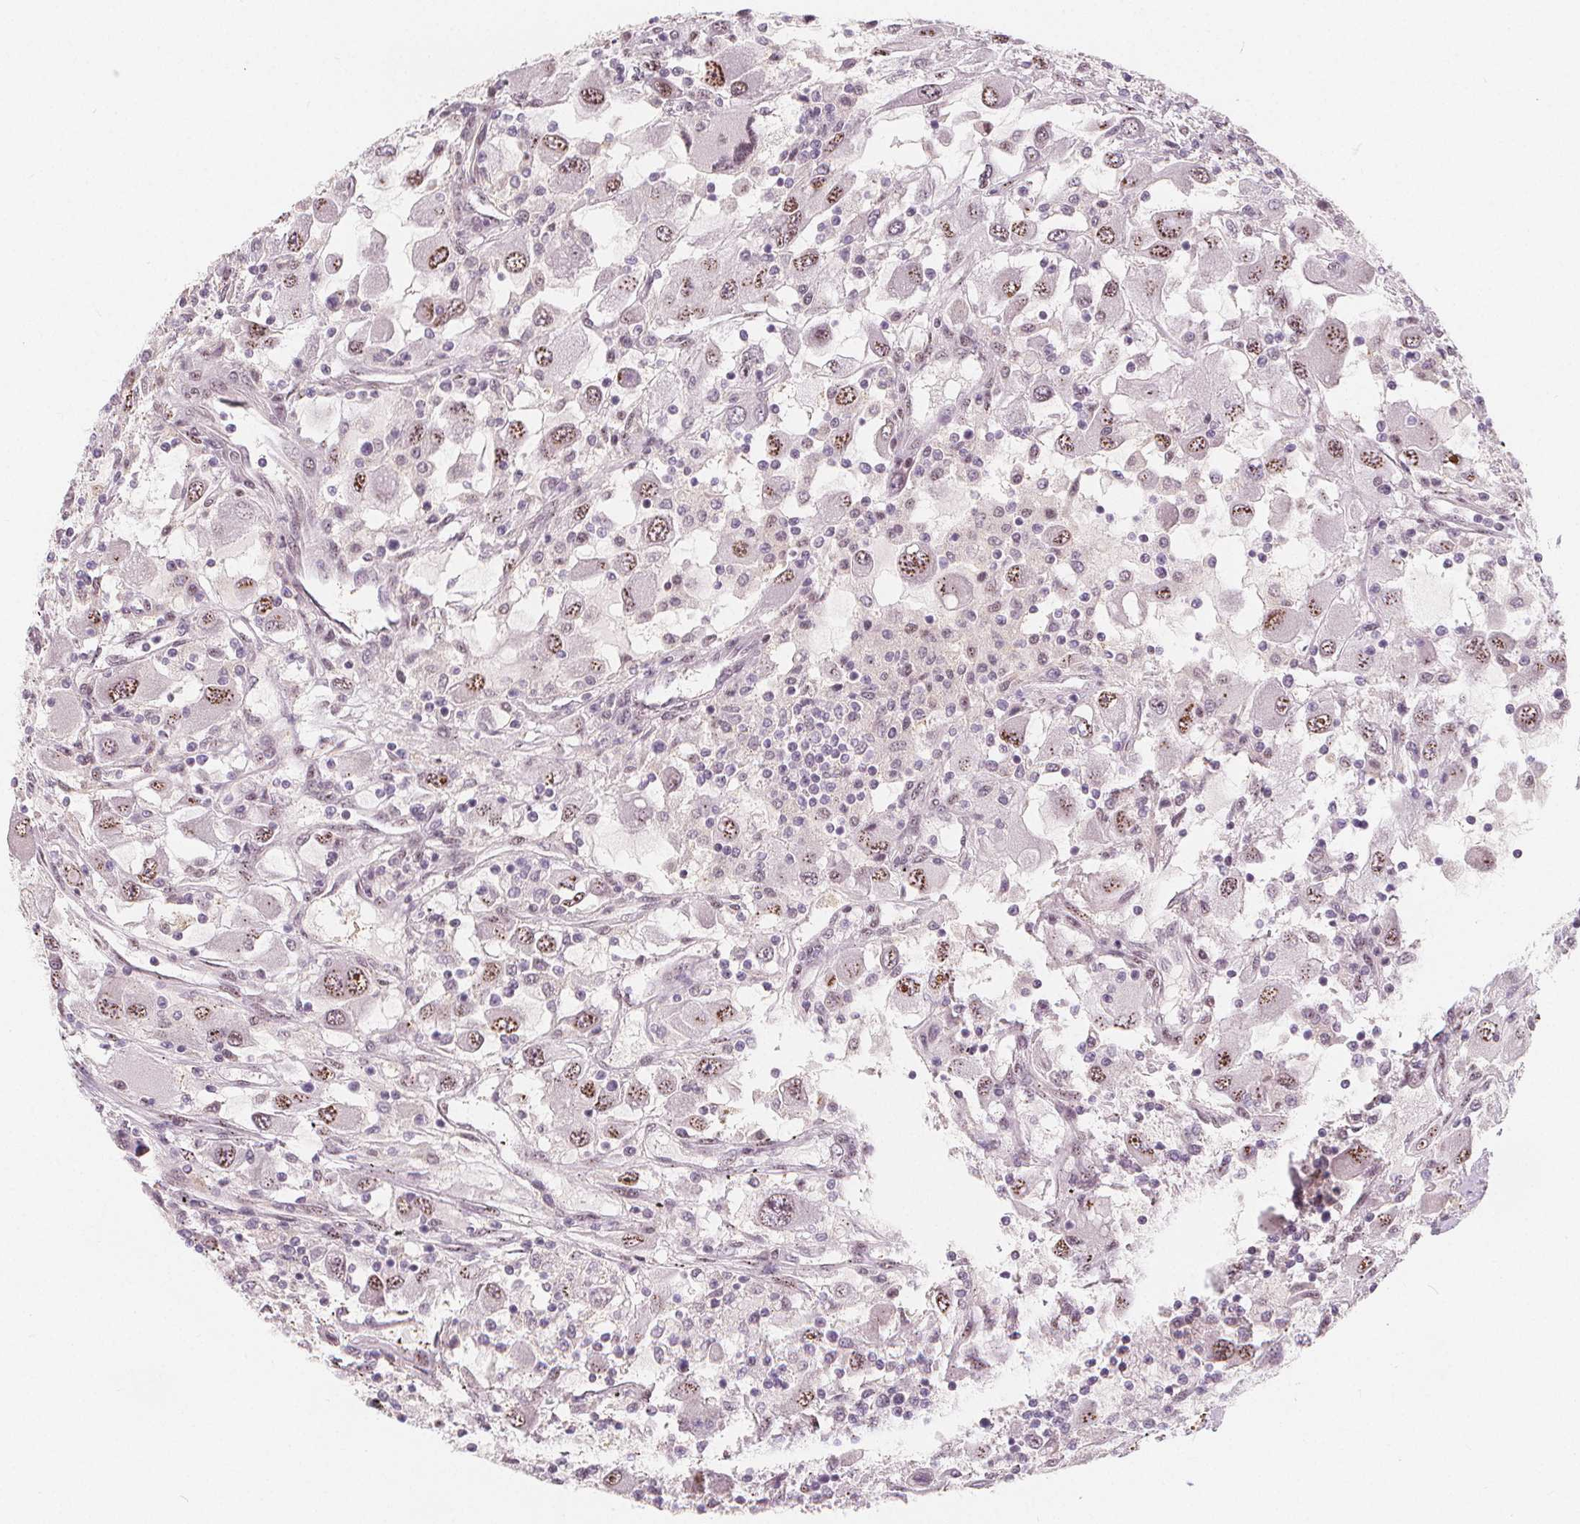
{"staining": {"intensity": "negative", "quantity": "none", "location": "none"}, "tissue": "renal cancer", "cell_type": "Tumor cells", "image_type": "cancer", "snomed": [{"axis": "morphology", "description": "Adenocarcinoma, NOS"}, {"axis": "topography", "description": "Kidney"}], "caption": "The image reveals no staining of tumor cells in adenocarcinoma (renal).", "gene": "DRC3", "patient": {"sex": "female", "age": 67}}